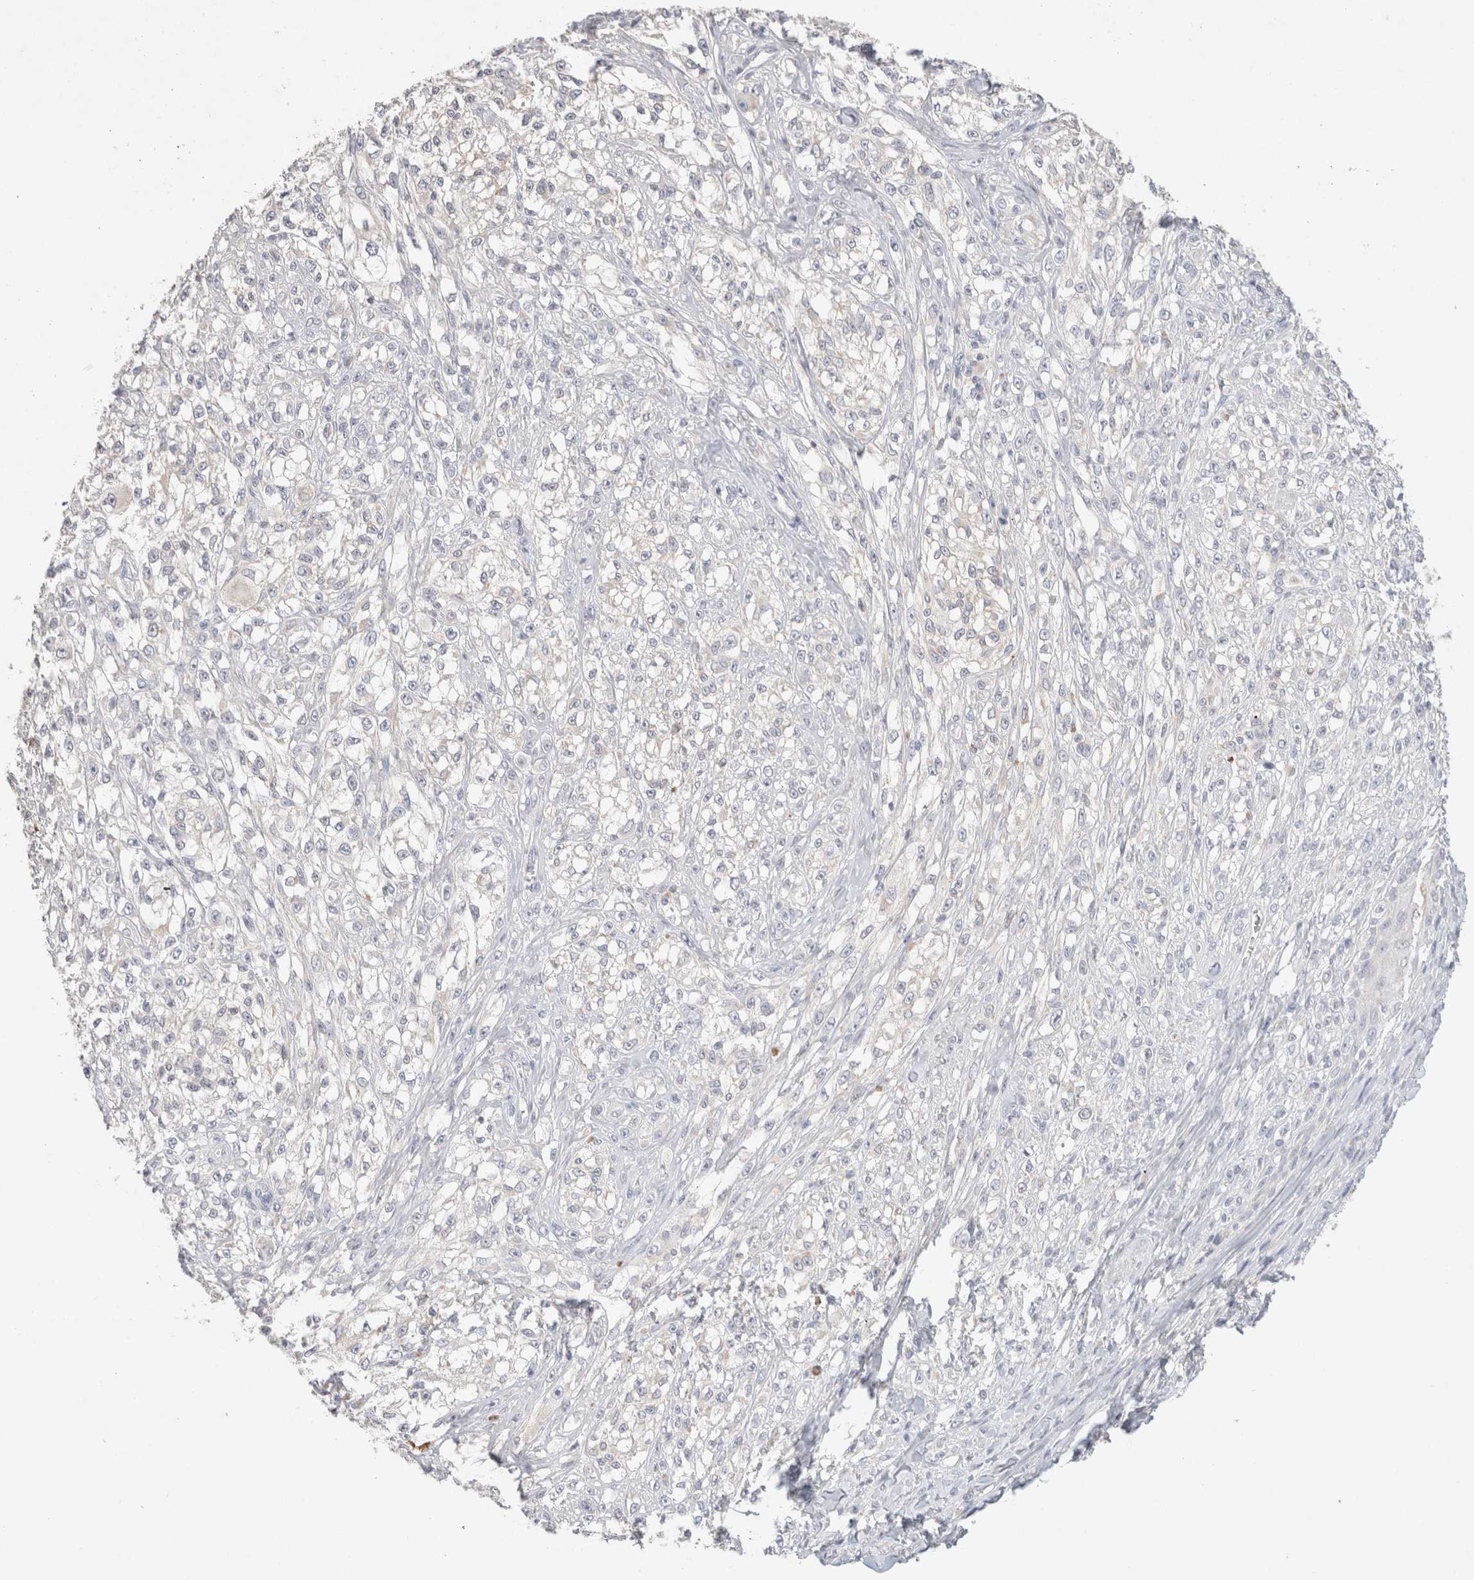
{"staining": {"intensity": "negative", "quantity": "none", "location": "none"}, "tissue": "melanoma", "cell_type": "Tumor cells", "image_type": "cancer", "snomed": [{"axis": "morphology", "description": "Malignant melanoma, NOS"}, {"axis": "topography", "description": "Skin of head"}], "caption": "A micrograph of malignant melanoma stained for a protein reveals no brown staining in tumor cells. (DAB IHC with hematoxylin counter stain).", "gene": "MPP2", "patient": {"sex": "male", "age": 83}}